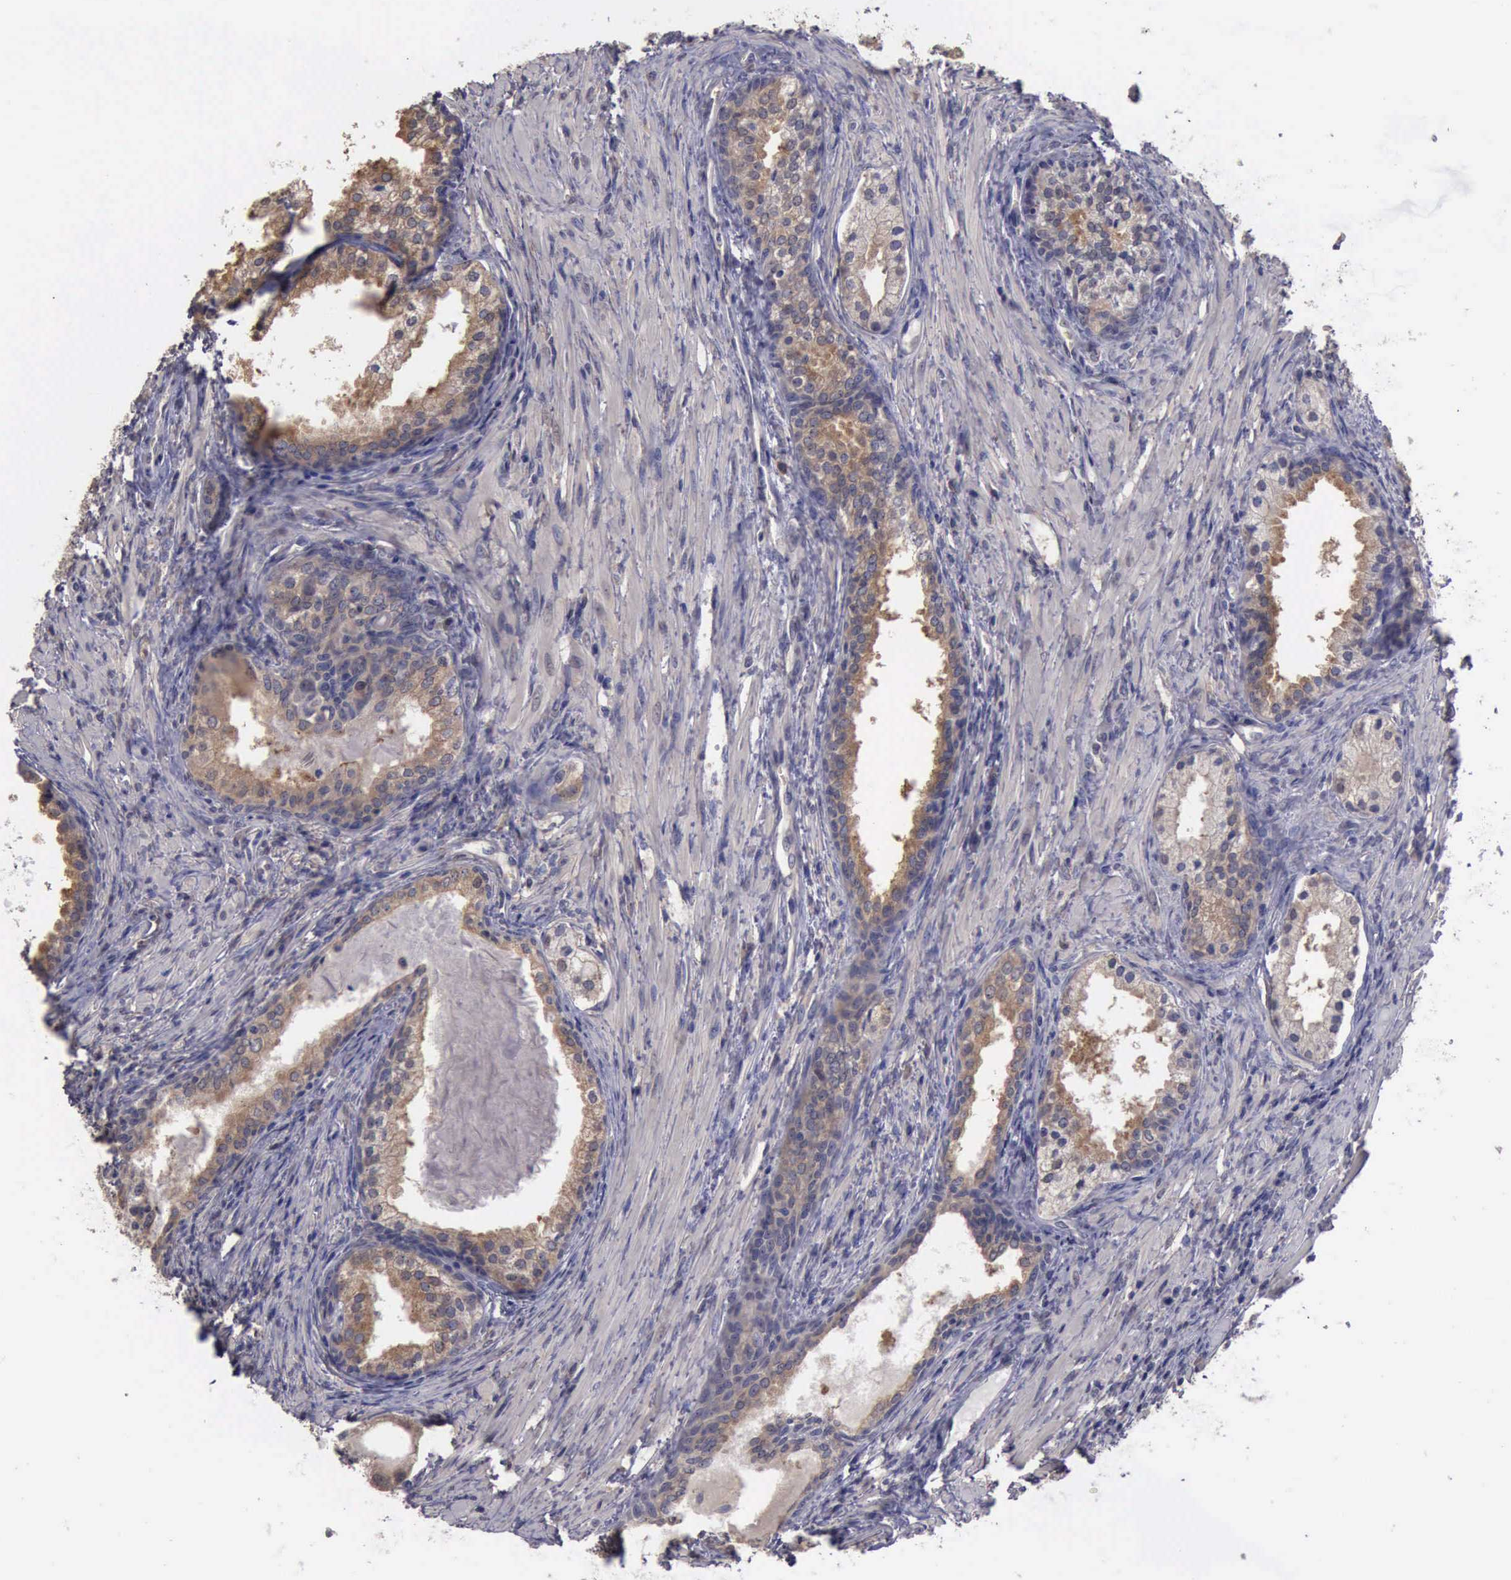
{"staining": {"intensity": "negative", "quantity": "none", "location": "none"}, "tissue": "prostate cancer", "cell_type": "Tumor cells", "image_type": "cancer", "snomed": [{"axis": "morphology", "description": "Adenocarcinoma, Medium grade"}, {"axis": "topography", "description": "Prostate"}], "caption": "High magnification brightfield microscopy of adenocarcinoma (medium-grade) (prostate) stained with DAB (3,3'-diaminobenzidine) (brown) and counterstained with hematoxylin (blue): tumor cells show no significant staining. The staining was performed using DAB (3,3'-diaminobenzidine) to visualize the protein expression in brown, while the nuclei were stained in blue with hematoxylin (Magnification: 20x).", "gene": "PHKA1", "patient": {"sex": "male", "age": 70}}